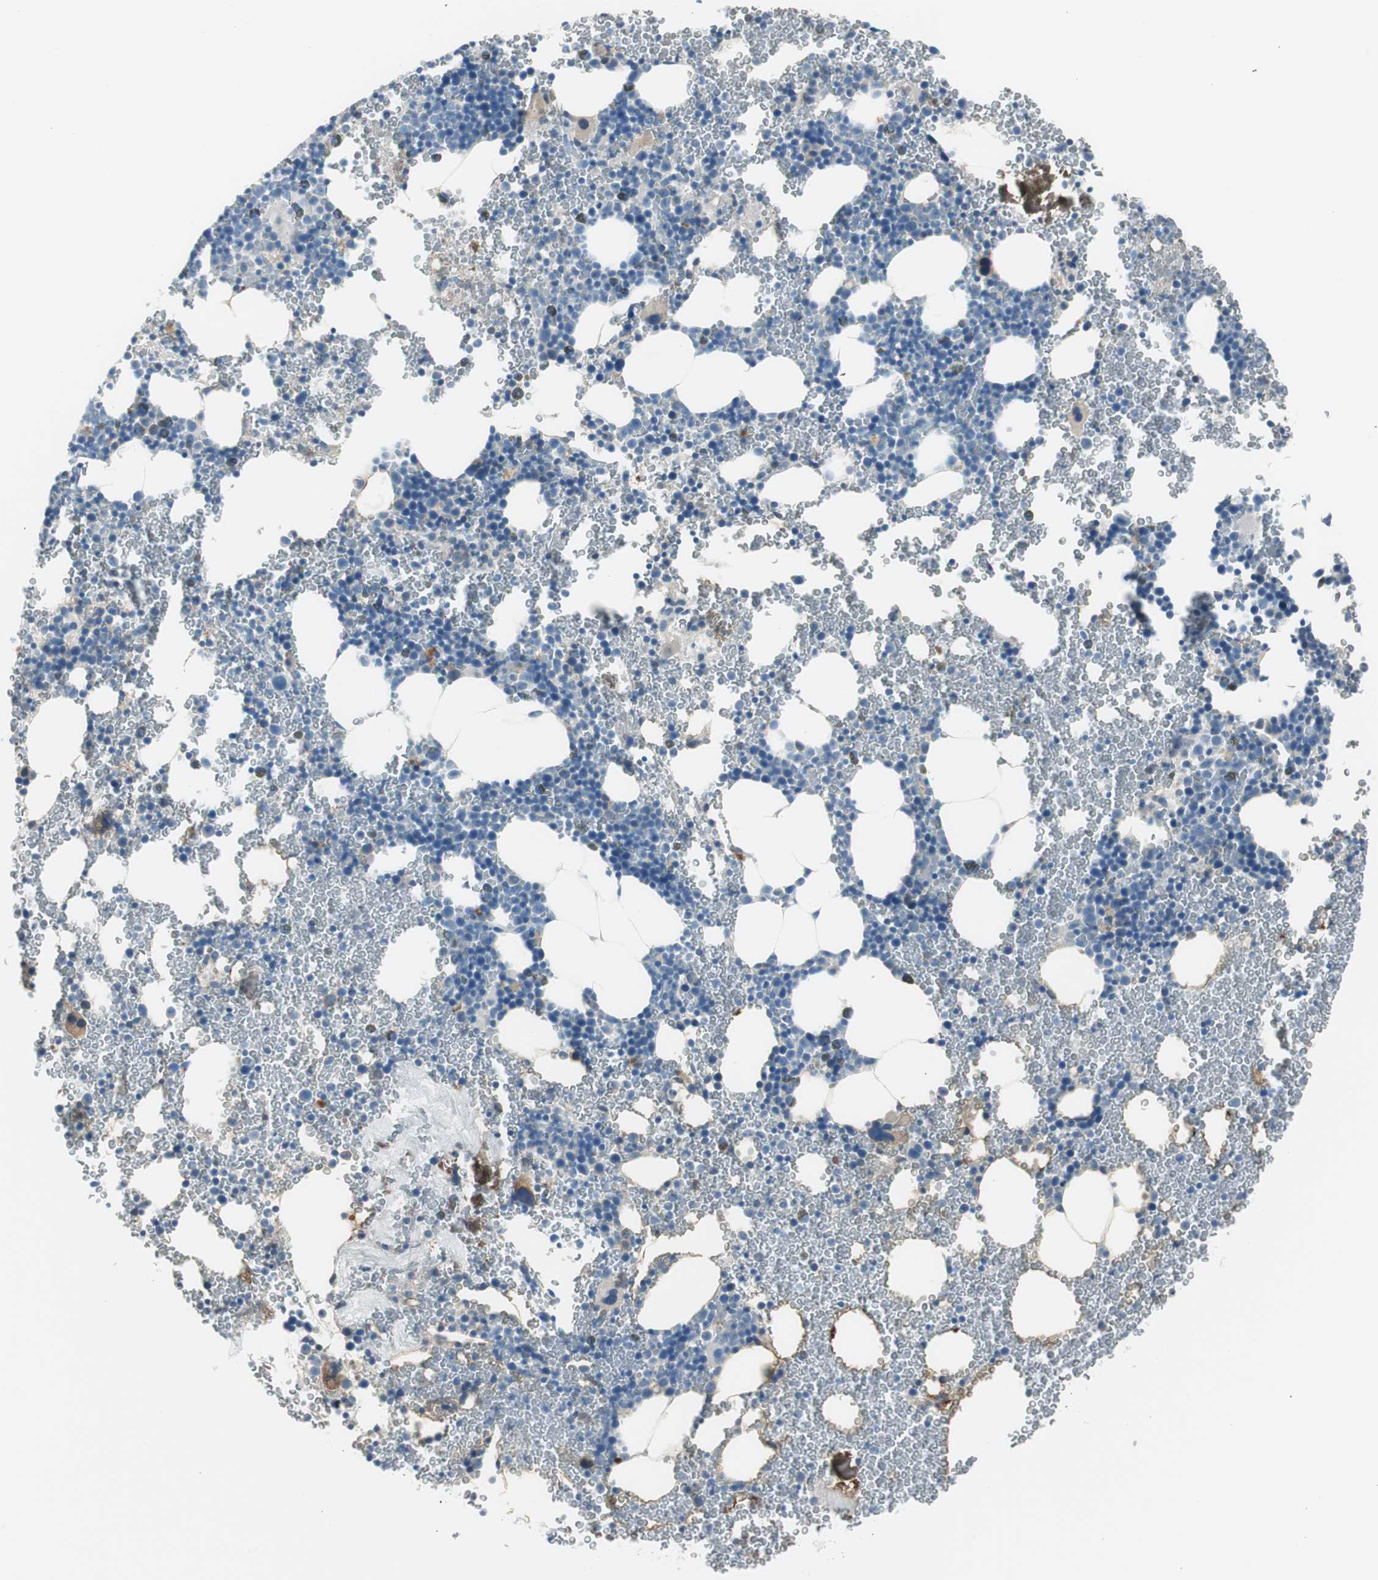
{"staining": {"intensity": "moderate", "quantity": "<25%", "location": "cytoplasmic/membranous"}, "tissue": "bone marrow", "cell_type": "Hematopoietic cells", "image_type": "normal", "snomed": [{"axis": "morphology", "description": "Normal tissue, NOS"}, {"axis": "morphology", "description": "Inflammation, NOS"}, {"axis": "topography", "description": "Bone marrow"}], "caption": "This is a photomicrograph of IHC staining of benign bone marrow, which shows moderate positivity in the cytoplasmic/membranous of hematopoietic cells.", "gene": "SERPINF1", "patient": {"sex": "male", "age": 22}}